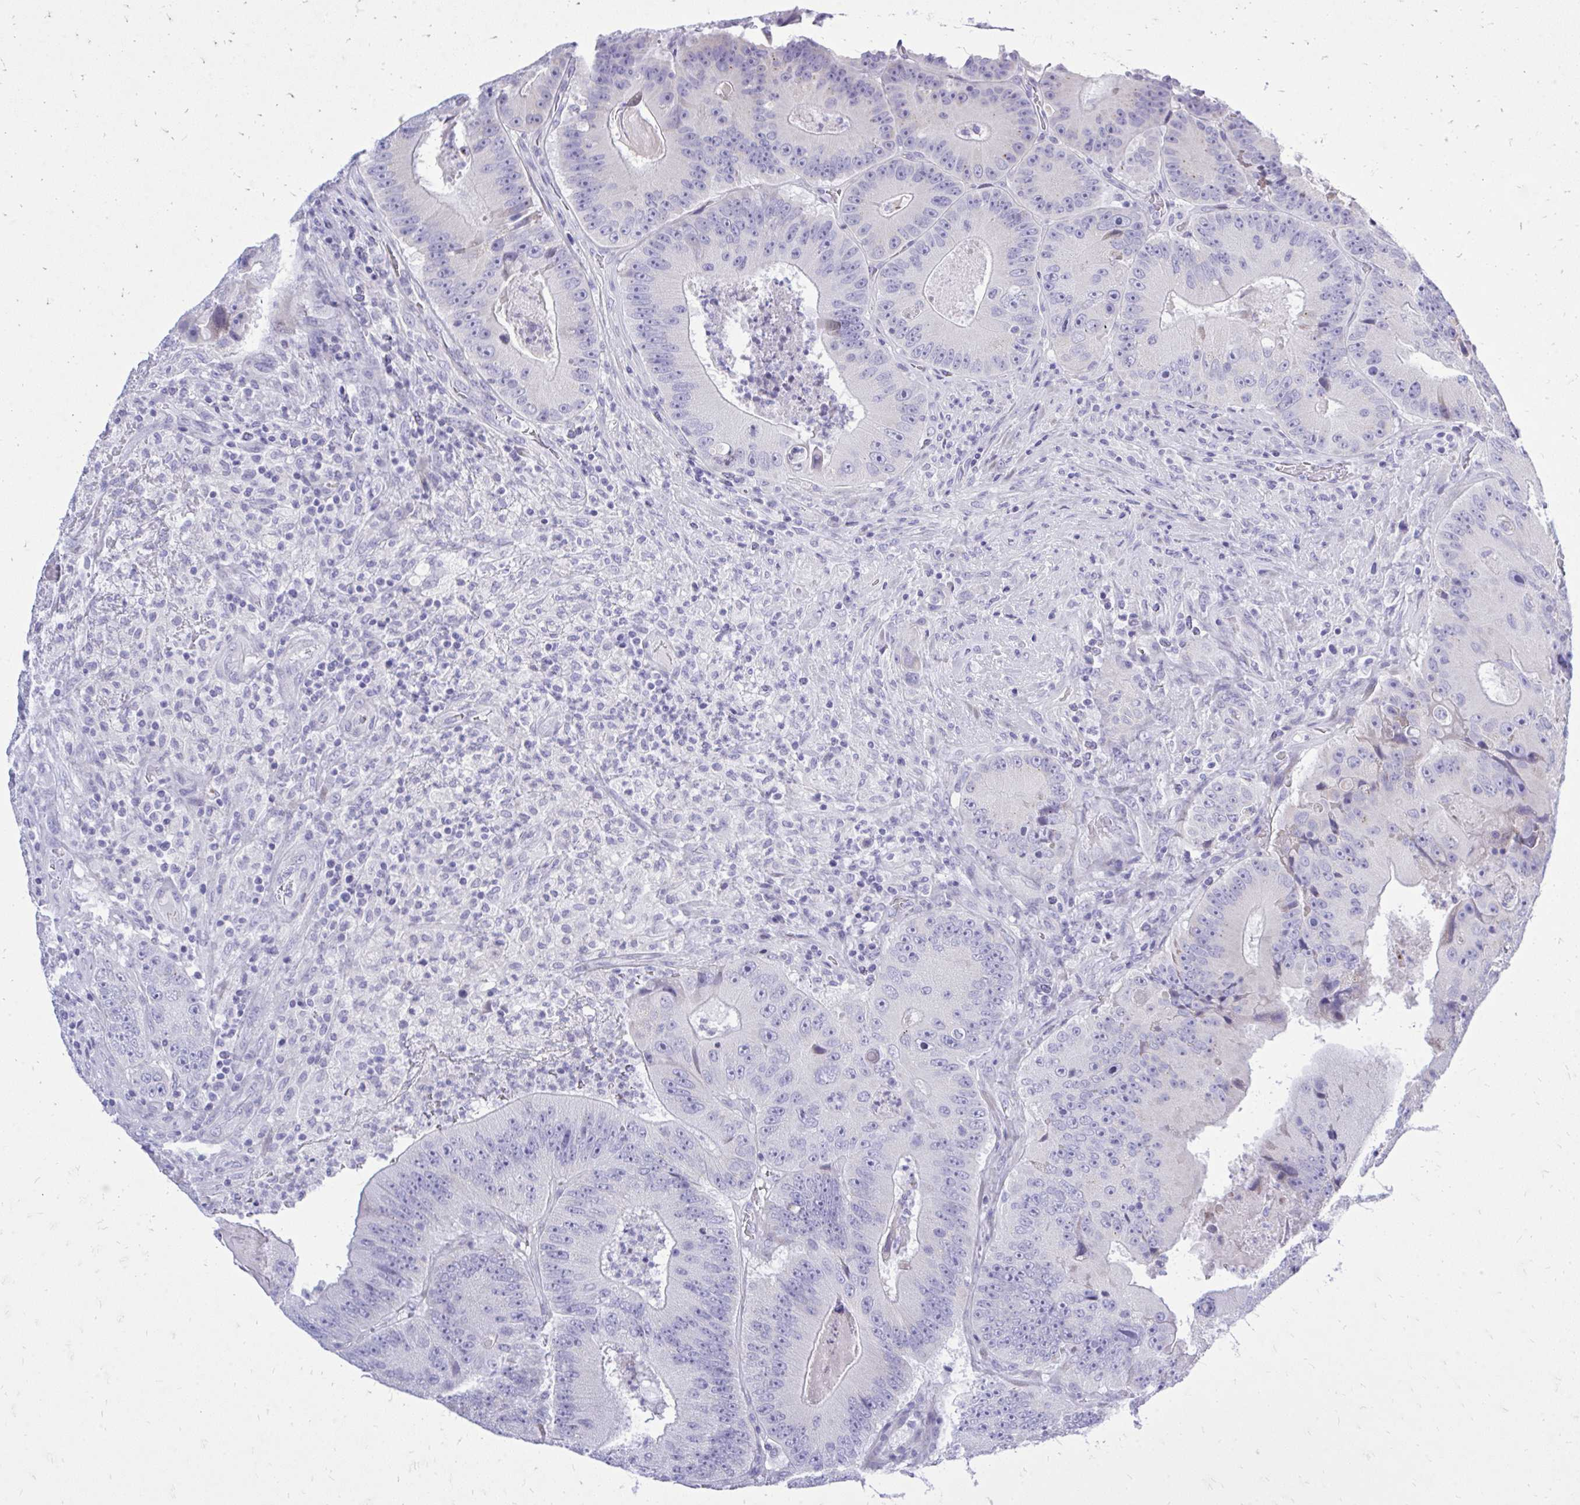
{"staining": {"intensity": "negative", "quantity": "none", "location": "none"}, "tissue": "colorectal cancer", "cell_type": "Tumor cells", "image_type": "cancer", "snomed": [{"axis": "morphology", "description": "Adenocarcinoma, NOS"}, {"axis": "topography", "description": "Colon"}], "caption": "Tumor cells show no significant protein staining in colorectal cancer (adenocarcinoma).", "gene": "GABRA1", "patient": {"sex": "female", "age": 86}}